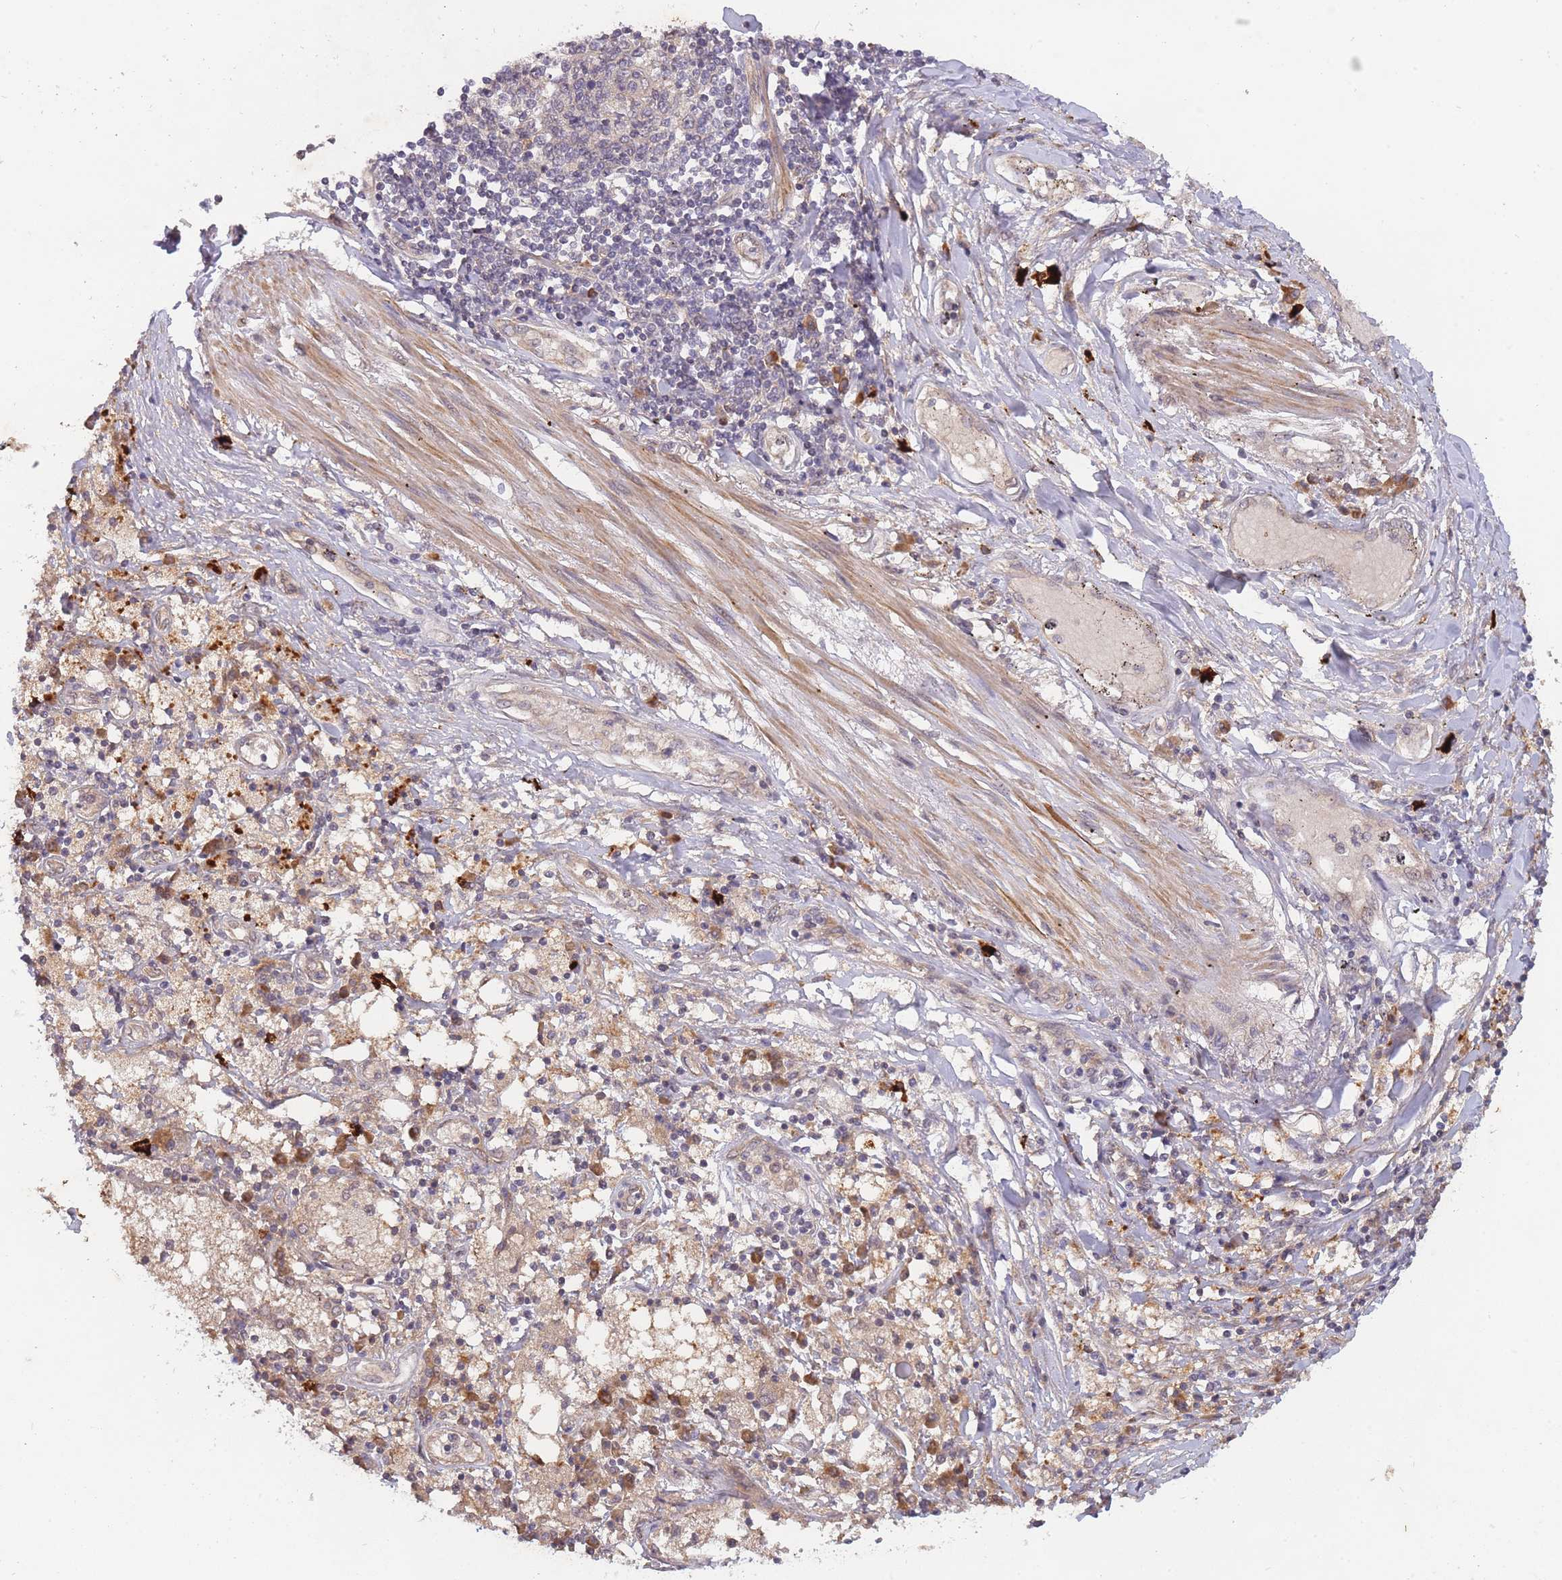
{"staining": {"intensity": "weak", "quantity": ">75%", "location": "cytoplasmic/membranous"}, "tissue": "lung cancer", "cell_type": "Tumor cells", "image_type": "cancer", "snomed": [{"axis": "morphology", "description": "Squamous cell carcinoma, NOS"}, {"axis": "topography", "description": "Lung"}], "caption": "A brown stain shows weak cytoplasmic/membranous staining of a protein in squamous cell carcinoma (lung) tumor cells.", "gene": "SMC6", "patient": {"sex": "male", "age": 65}}